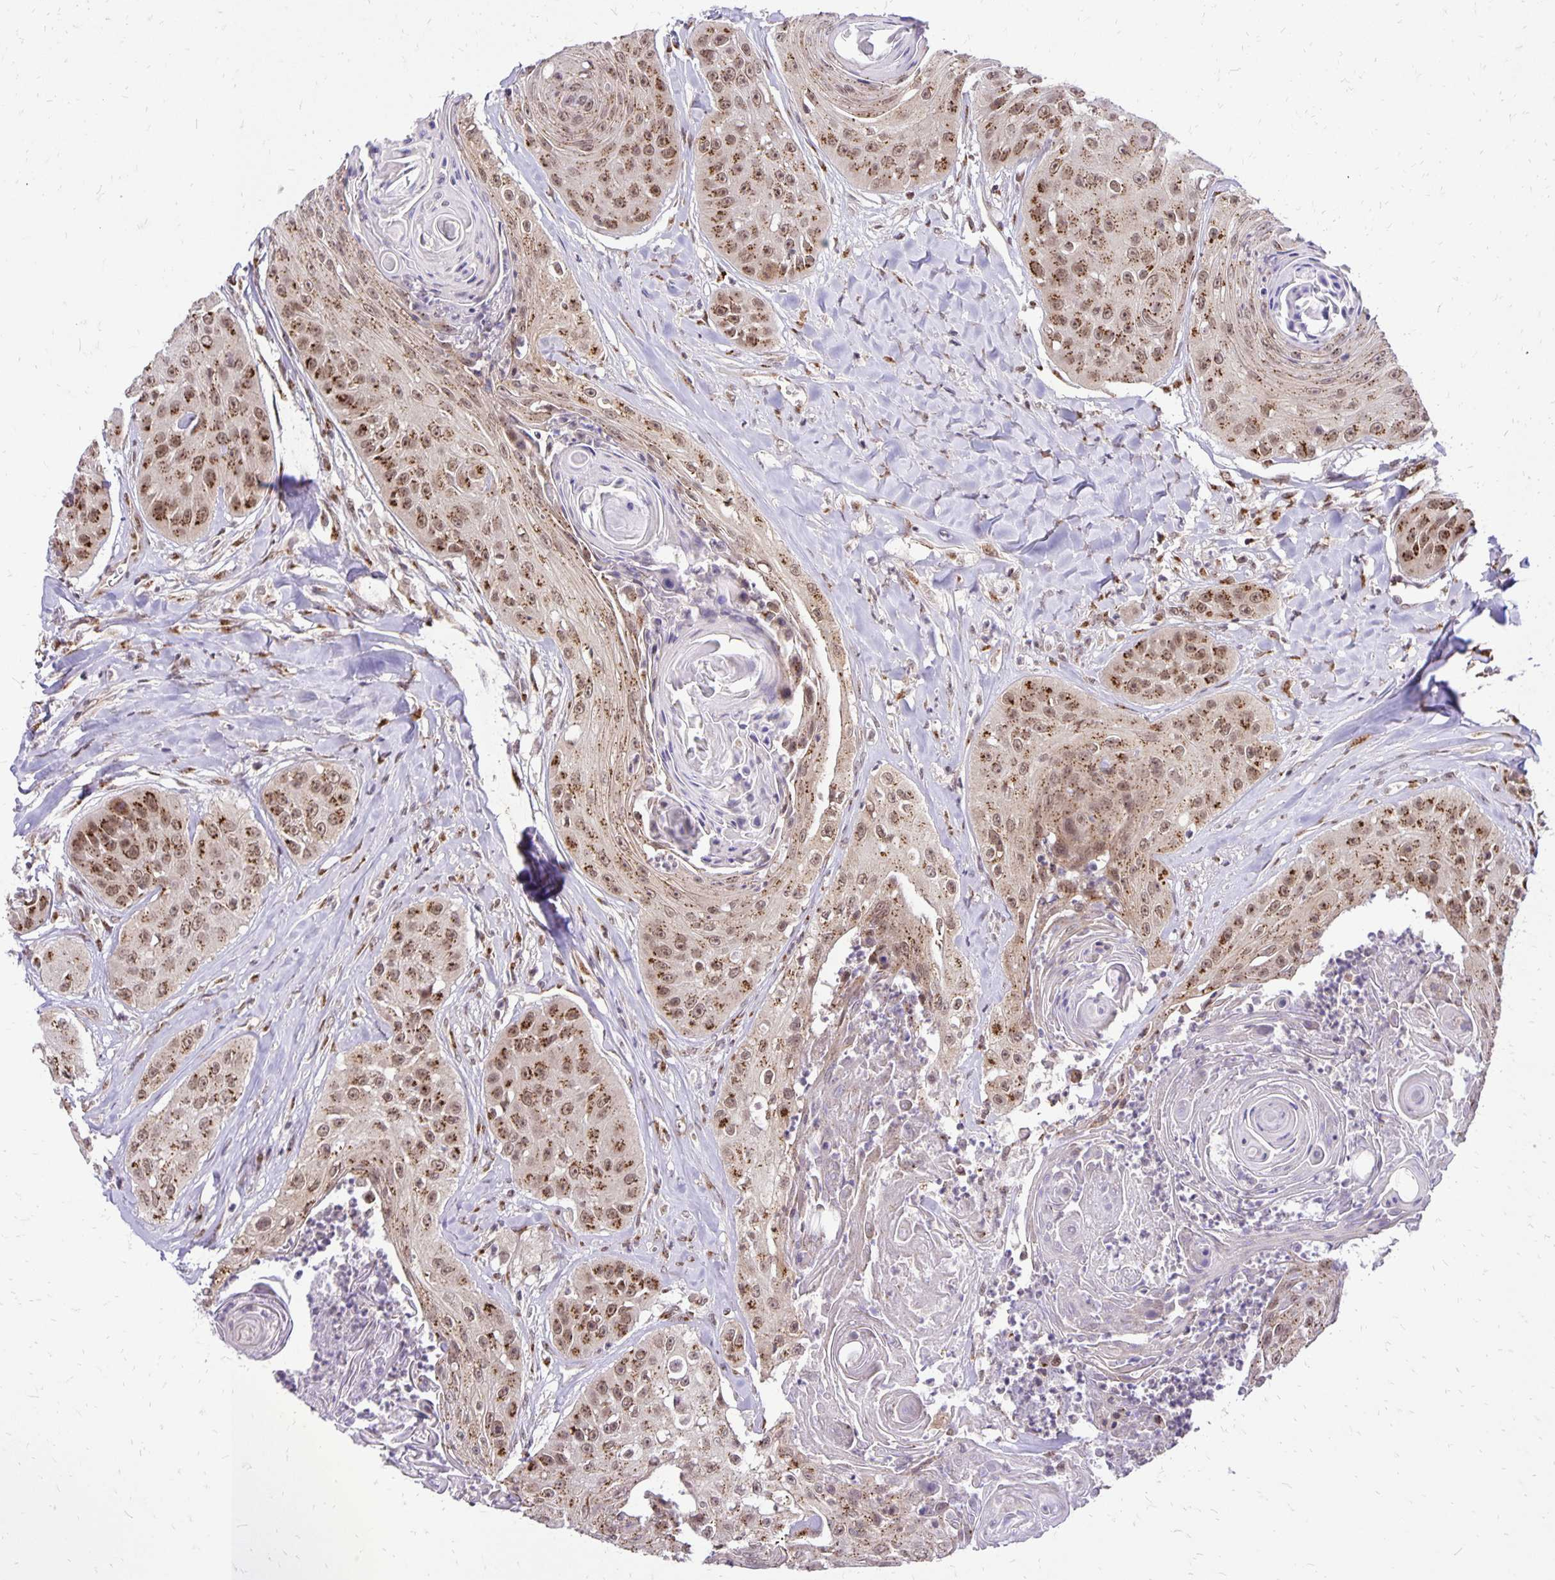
{"staining": {"intensity": "moderate", "quantity": ">75%", "location": "cytoplasmic/membranous,nuclear"}, "tissue": "head and neck cancer", "cell_type": "Tumor cells", "image_type": "cancer", "snomed": [{"axis": "morphology", "description": "Squamous cell carcinoma, NOS"}, {"axis": "topography", "description": "Head-Neck"}], "caption": "Protein analysis of head and neck cancer (squamous cell carcinoma) tissue reveals moderate cytoplasmic/membranous and nuclear positivity in about >75% of tumor cells.", "gene": "GOLGA5", "patient": {"sex": "male", "age": 83}}